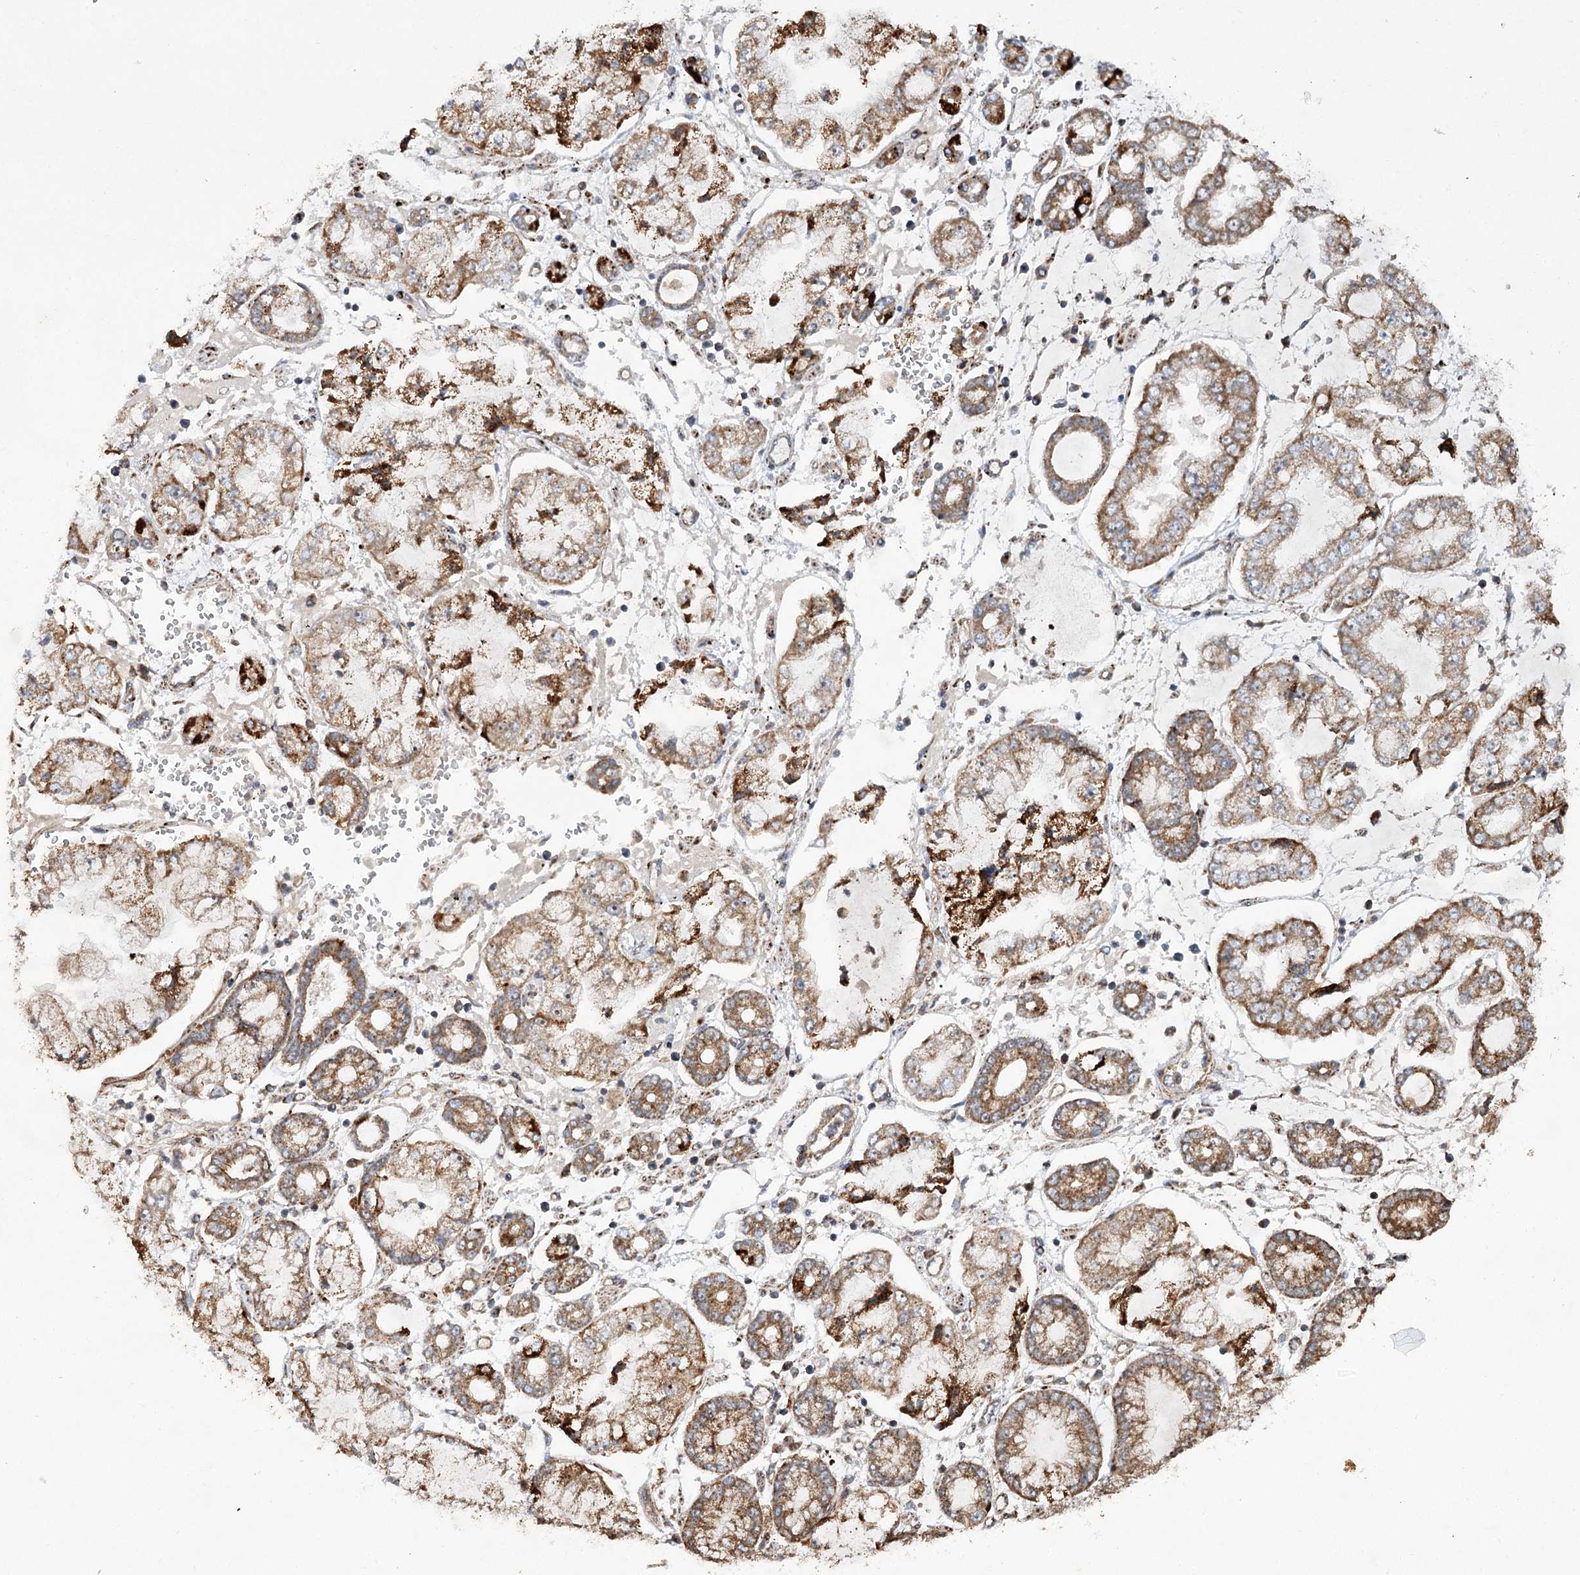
{"staining": {"intensity": "strong", "quantity": "25%-75%", "location": "cytoplasmic/membranous"}, "tissue": "stomach cancer", "cell_type": "Tumor cells", "image_type": "cancer", "snomed": [{"axis": "morphology", "description": "Adenocarcinoma, NOS"}, {"axis": "topography", "description": "Stomach"}], "caption": "Immunohistochemistry (IHC) image of neoplastic tissue: stomach adenocarcinoma stained using IHC exhibits high levels of strong protein expression localized specifically in the cytoplasmic/membranous of tumor cells, appearing as a cytoplasmic/membranous brown color.", "gene": "SCRN3", "patient": {"sex": "male", "age": 76}}